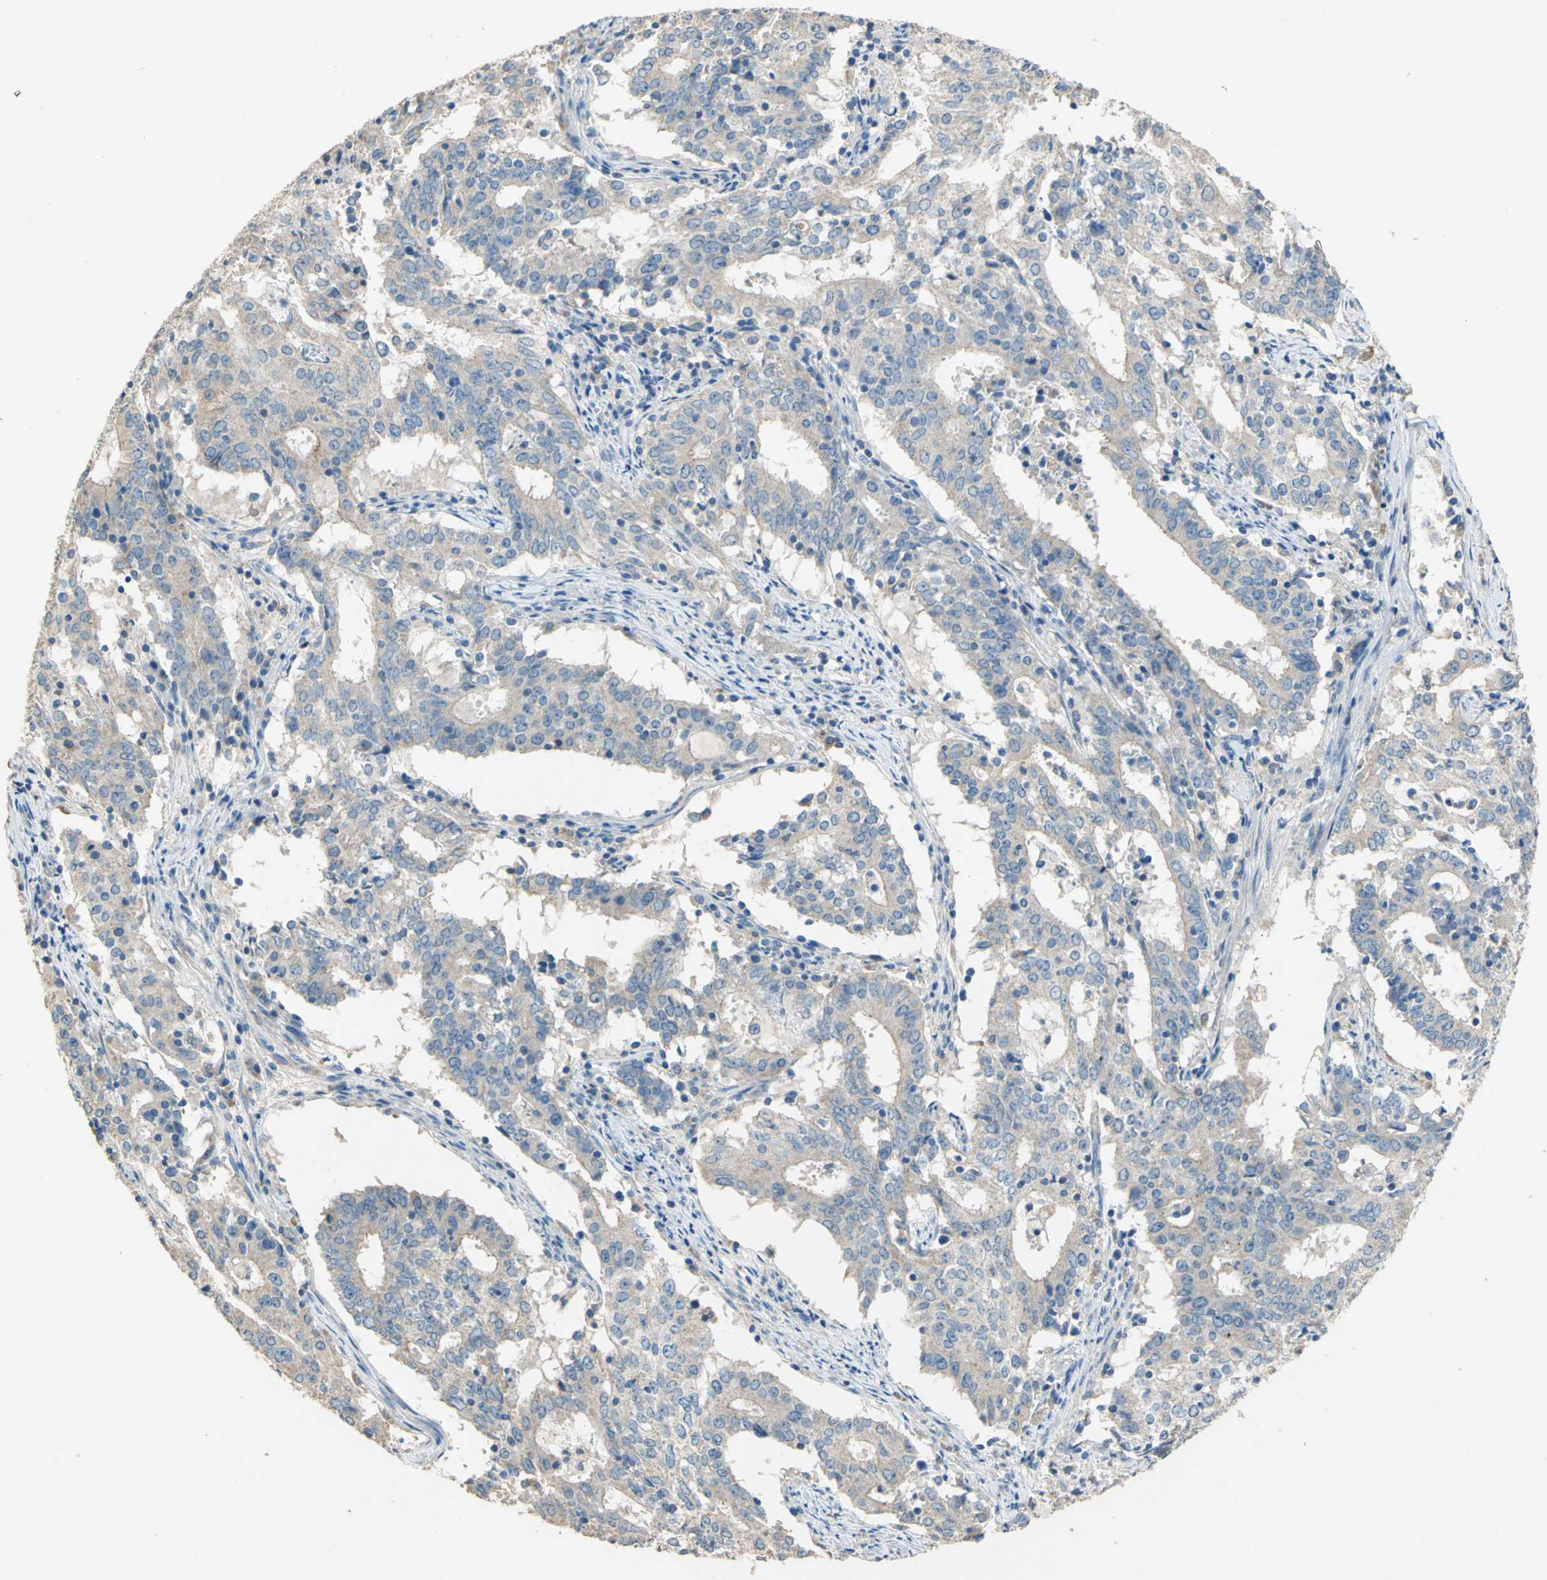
{"staining": {"intensity": "weak", "quantity": ">75%", "location": "cytoplasmic/membranous"}, "tissue": "cervical cancer", "cell_type": "Tumor cells", "image_type": "cancer", "snomed": [{"axis": "morphology", "description": "Adenocarcinoma, NOS"}, {"axis": "topography", "description": "Cervix"}], "caption": "High-power microscopy captured an immunohistochemistry image of adenocarcinoma (cervical), revealing weak cytoplasmic/membranous staining in about >75% of tumor cells.", "gene": "ADAMTS5", "patient": {"sex": "female", "age": 44}}